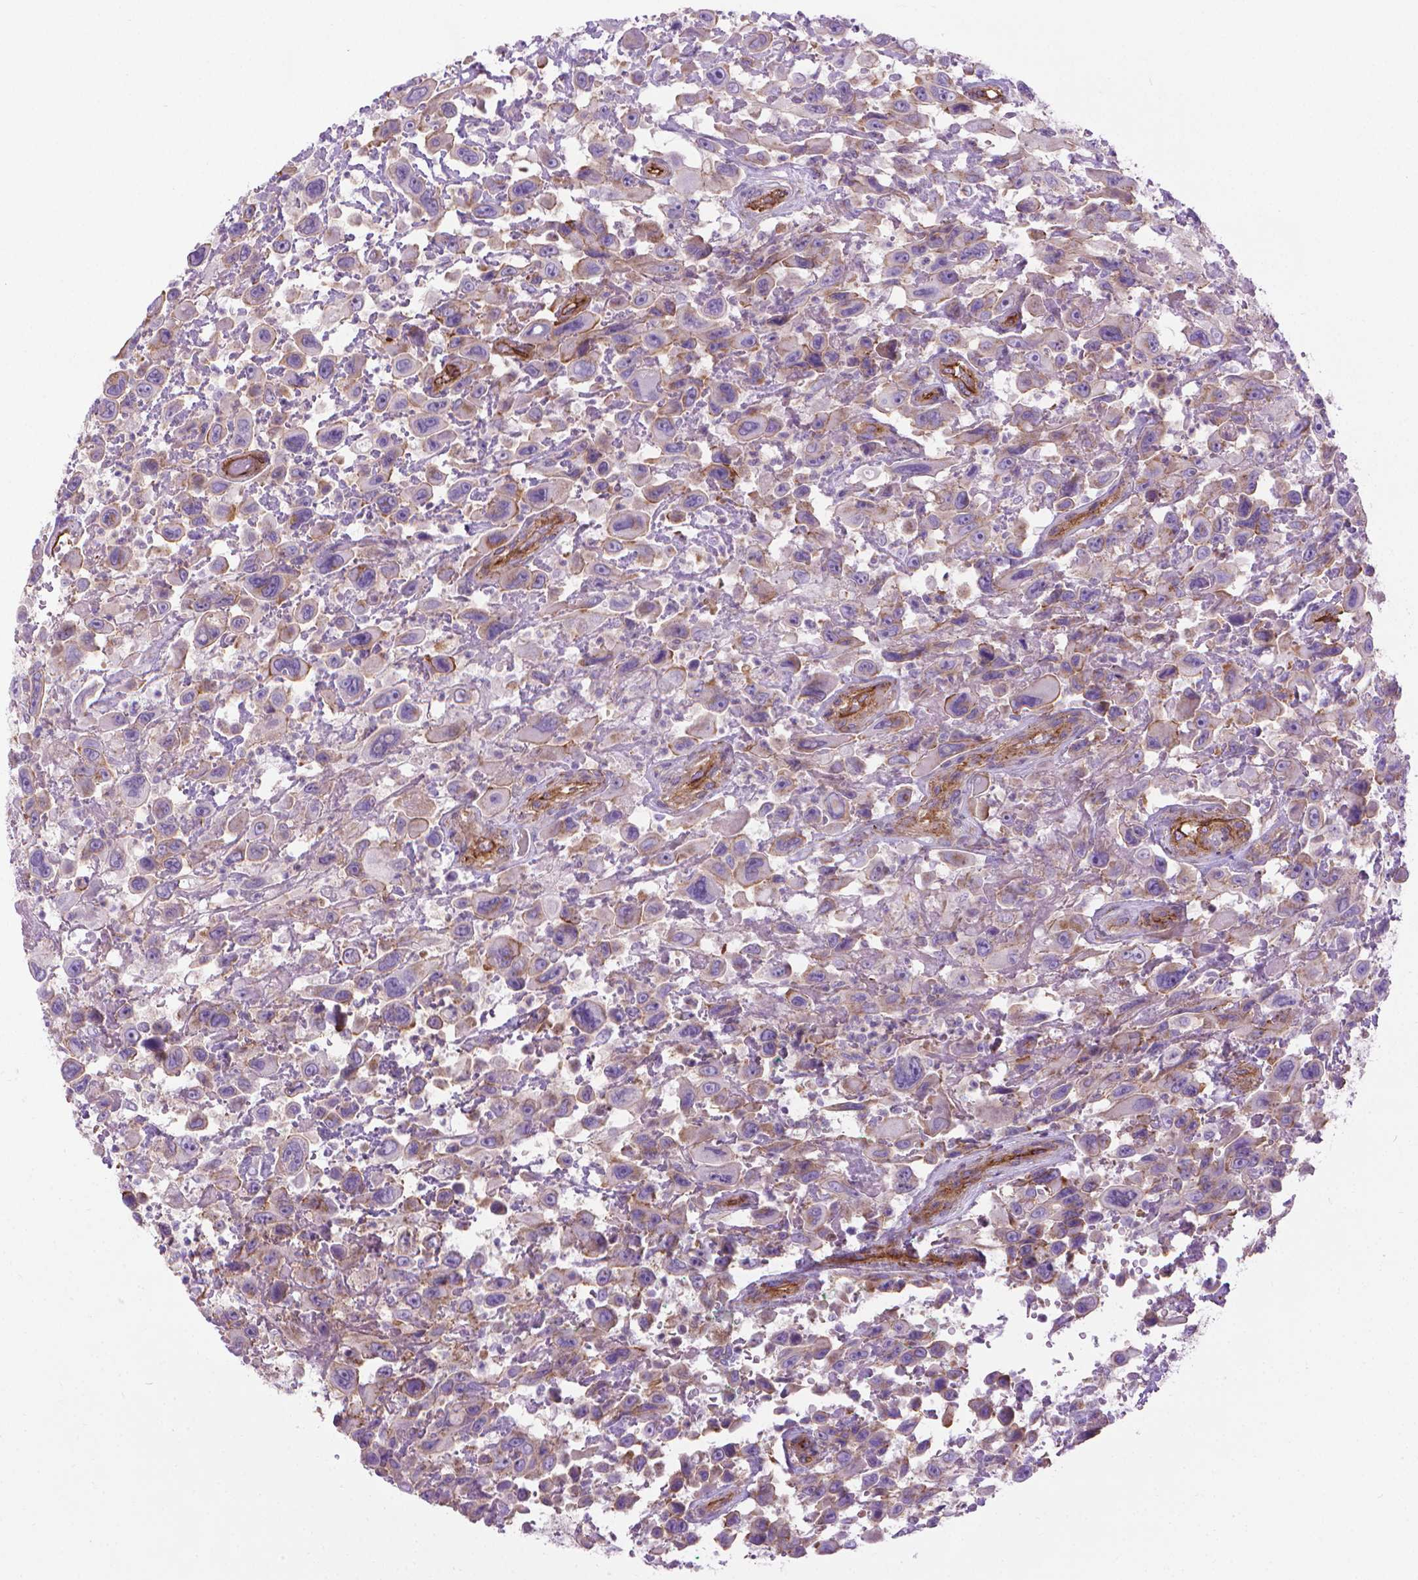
{"staining": {"intensity": "negative", "quantity": "none", "location": "none"}, "tissue": "urothelial cancer", "cell_type": "Tumor cells", "image_type": "cancer", "snomed": [{"axis": "morphology", "description": "Urothelial carcinoma, High grade"}, {"axis": "topography", "description": "Urinary bladder"}], "caption": "Micrograph shows no significant protein expression in tumor cells of urothelial cancer.", "gene": "TENT5A", "patient": {"sex": "male", "age": 53}}